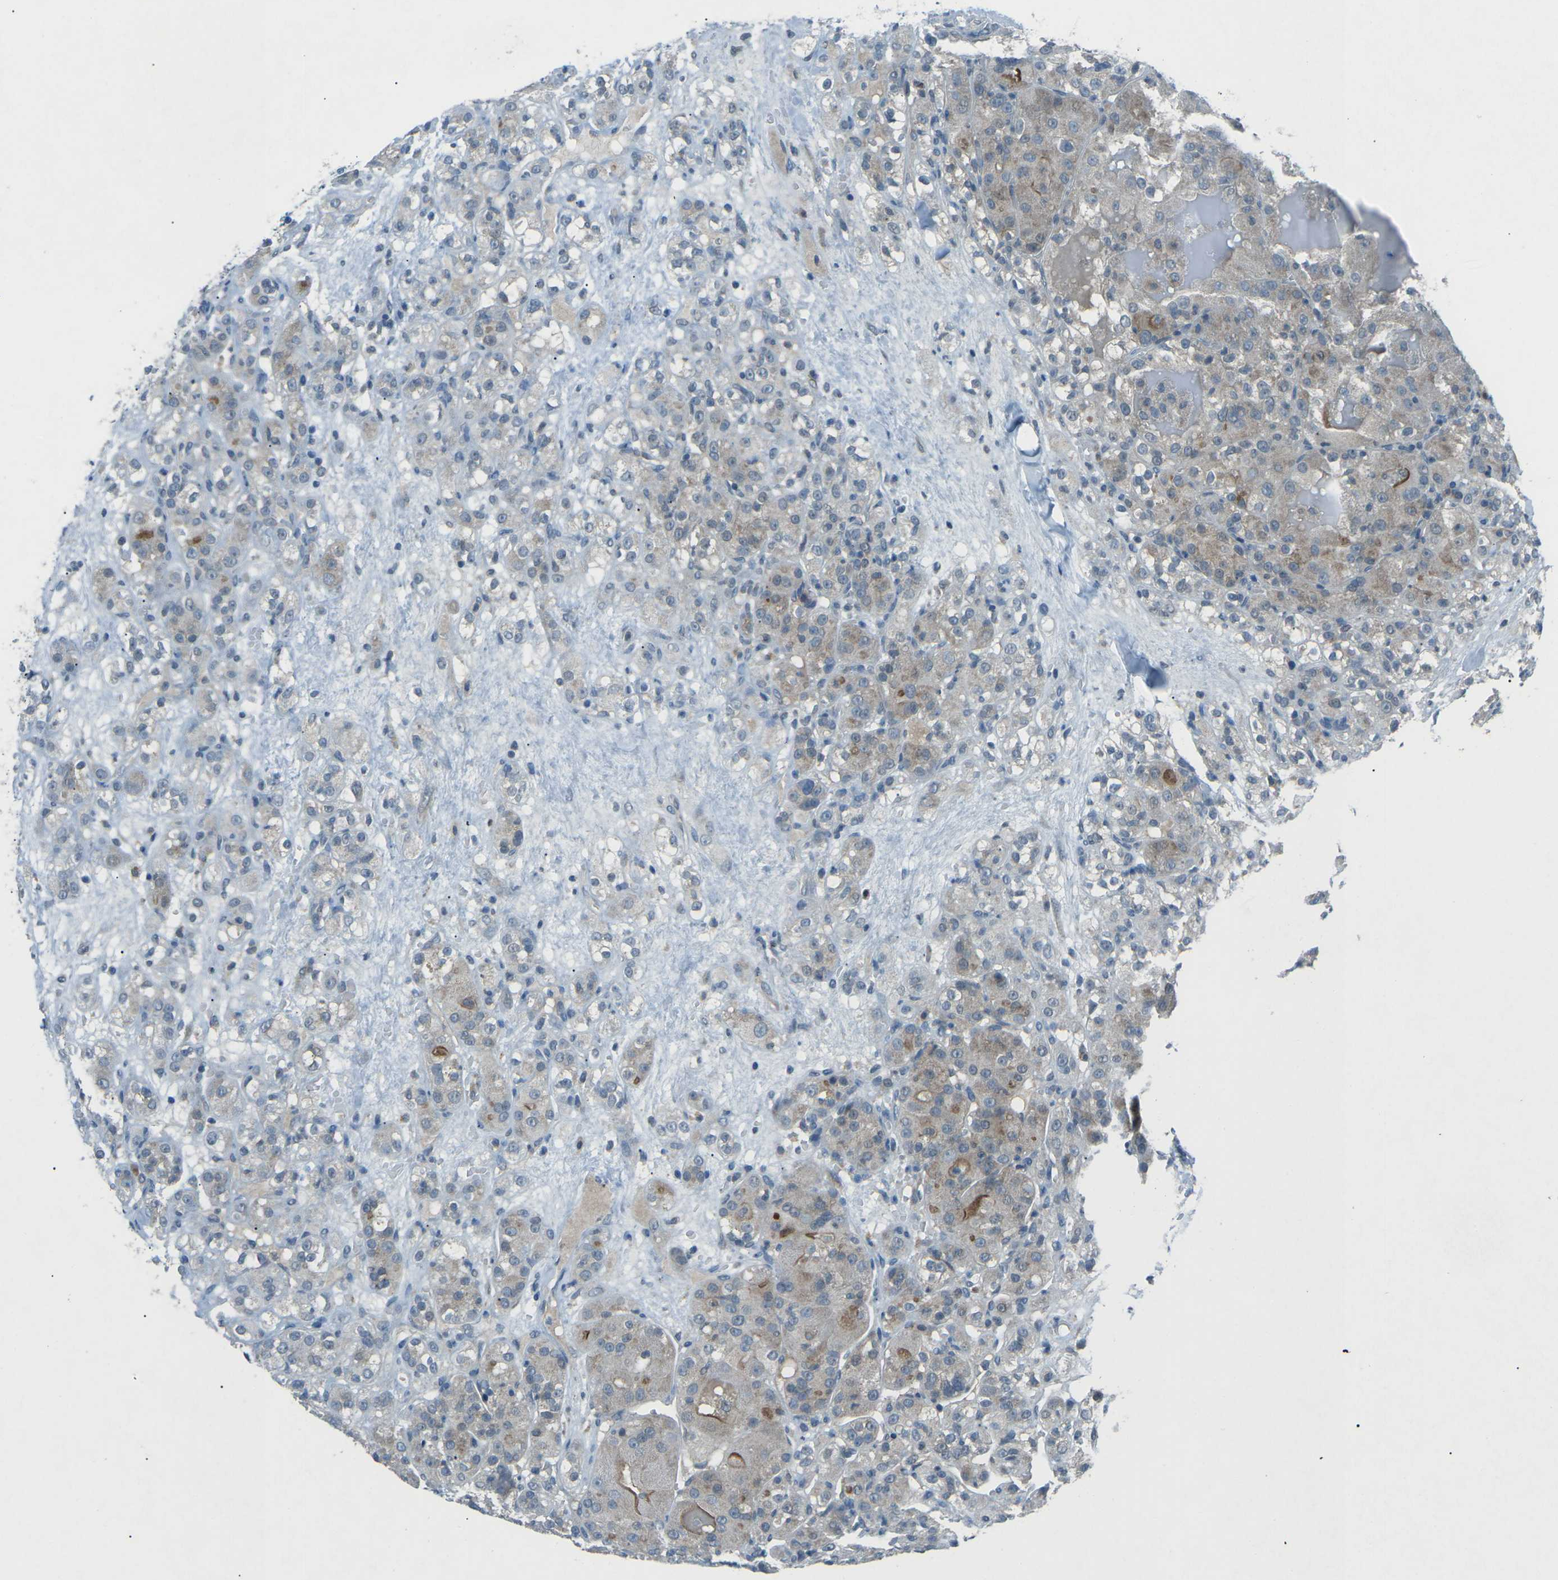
{"staining": {"intensity": "moderate", "quantity": "<25%", "location": "cytoplasmic/membranous"}, "tissue": "renal cancer", "cell_type": "Tumor cells", "image_type": "cancer", "snomed": [{"axis": "morphology", "description": "Normal tissue, NOS"}, {"axis": "morphology", "description": "Adenocarcinoma, NOS"}, {"axis": "topography", "description": "Kidney"}], "caption": "Renal adenocarcinoma stained with a protein marker displays moderate staining in tumor cells.", "gene": "PRKCA", "patient": {"sex": "male", "age": 61}}